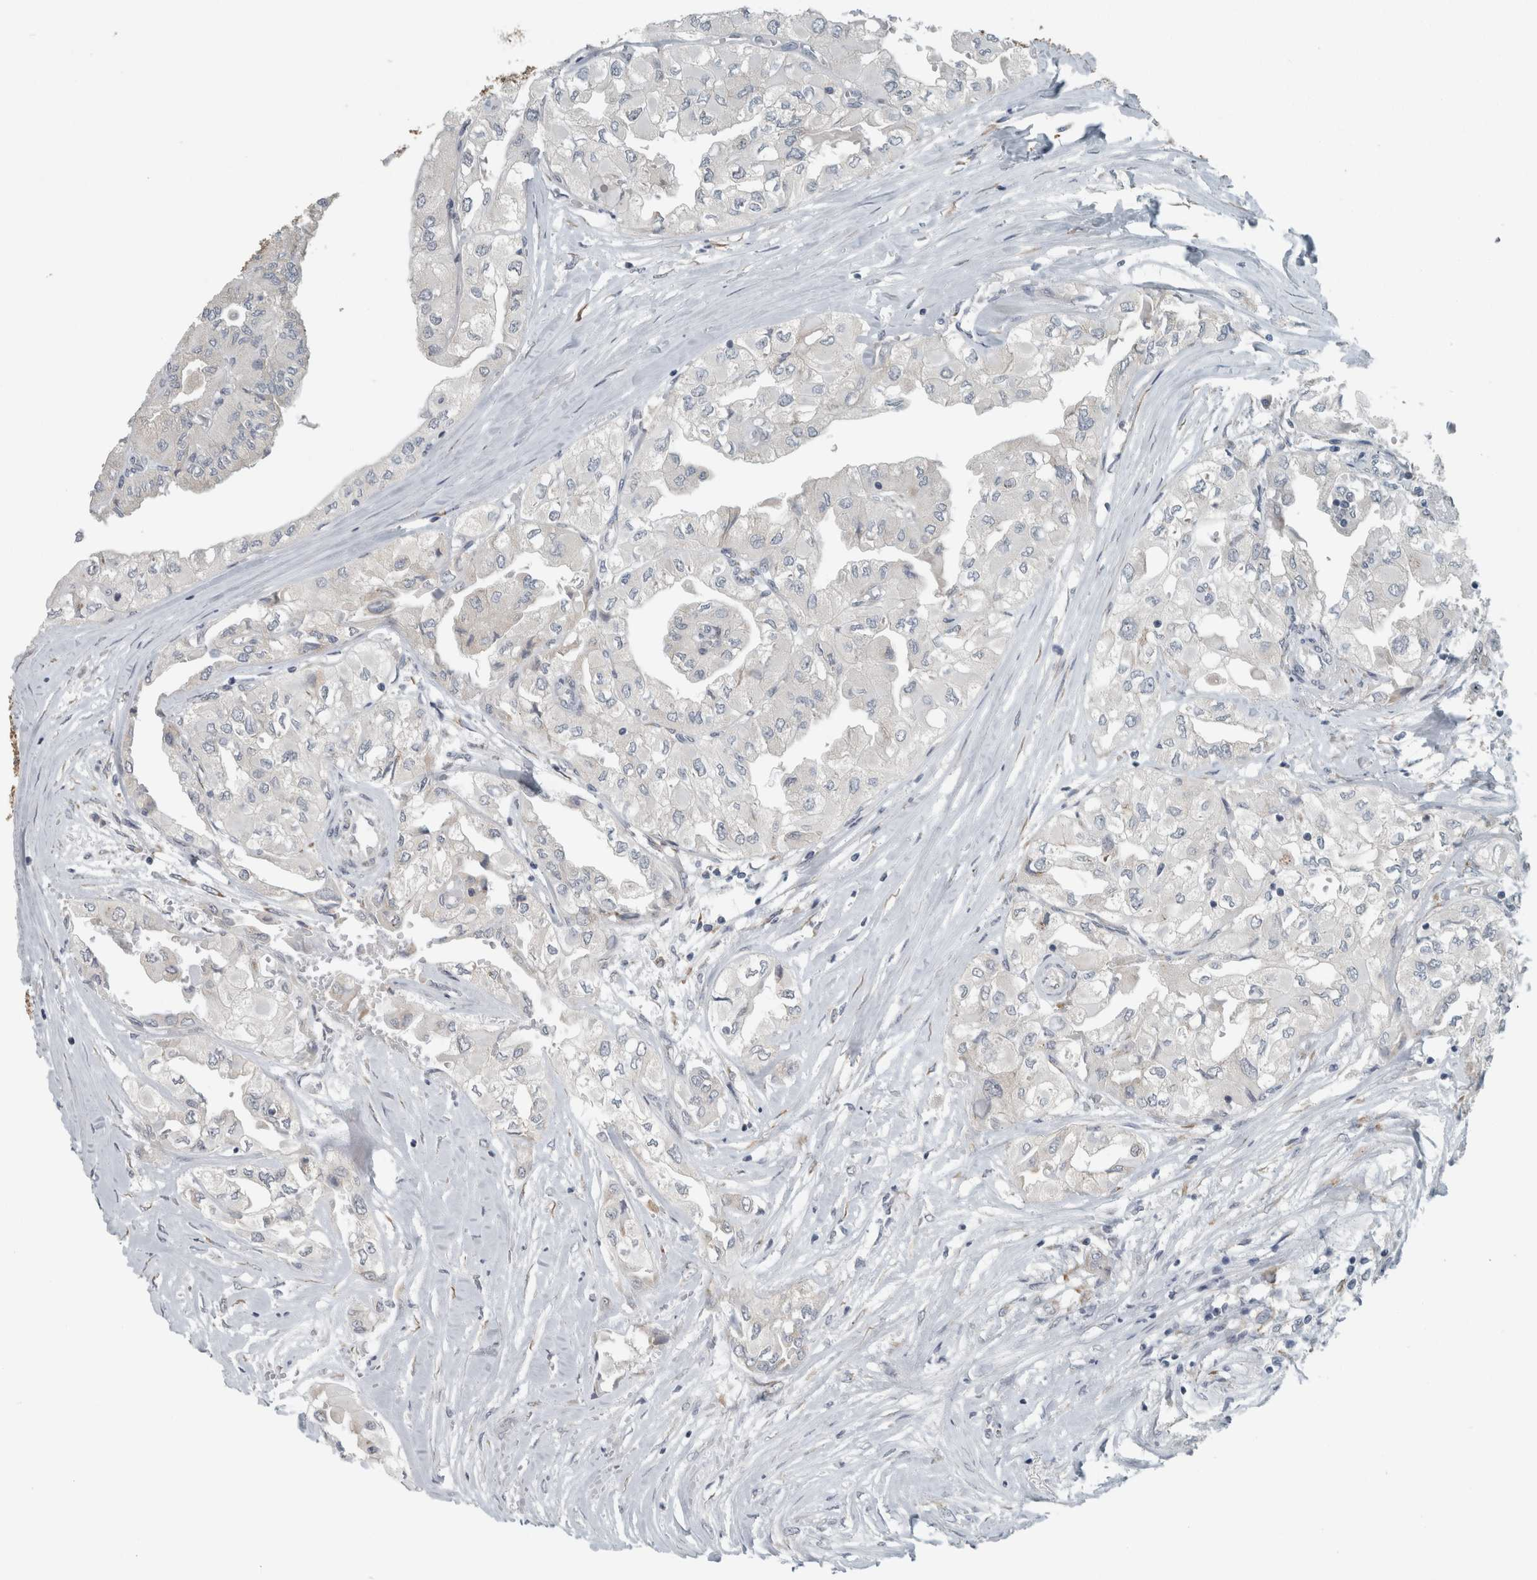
{"staining": {"intensity": "negative", "quantity": "none", "location": "none"}, "tissue": "thyroid cancer", "cell_type": "Tumor cells", "image_type": "cancer", "snomed": [{"axis": "morphology", "description": "Papillary adenocarcinoma, NOS"}, {"axis": "topography", "description": "Thyroid gland"}], "caption": "Thyroid cancer was stained to show a protein in brown. There is no significant expression in tumor cells. Nuclei are stained in blue.", "gene": "KIF1C", "patient": {"sex": "female", "age": 59}}